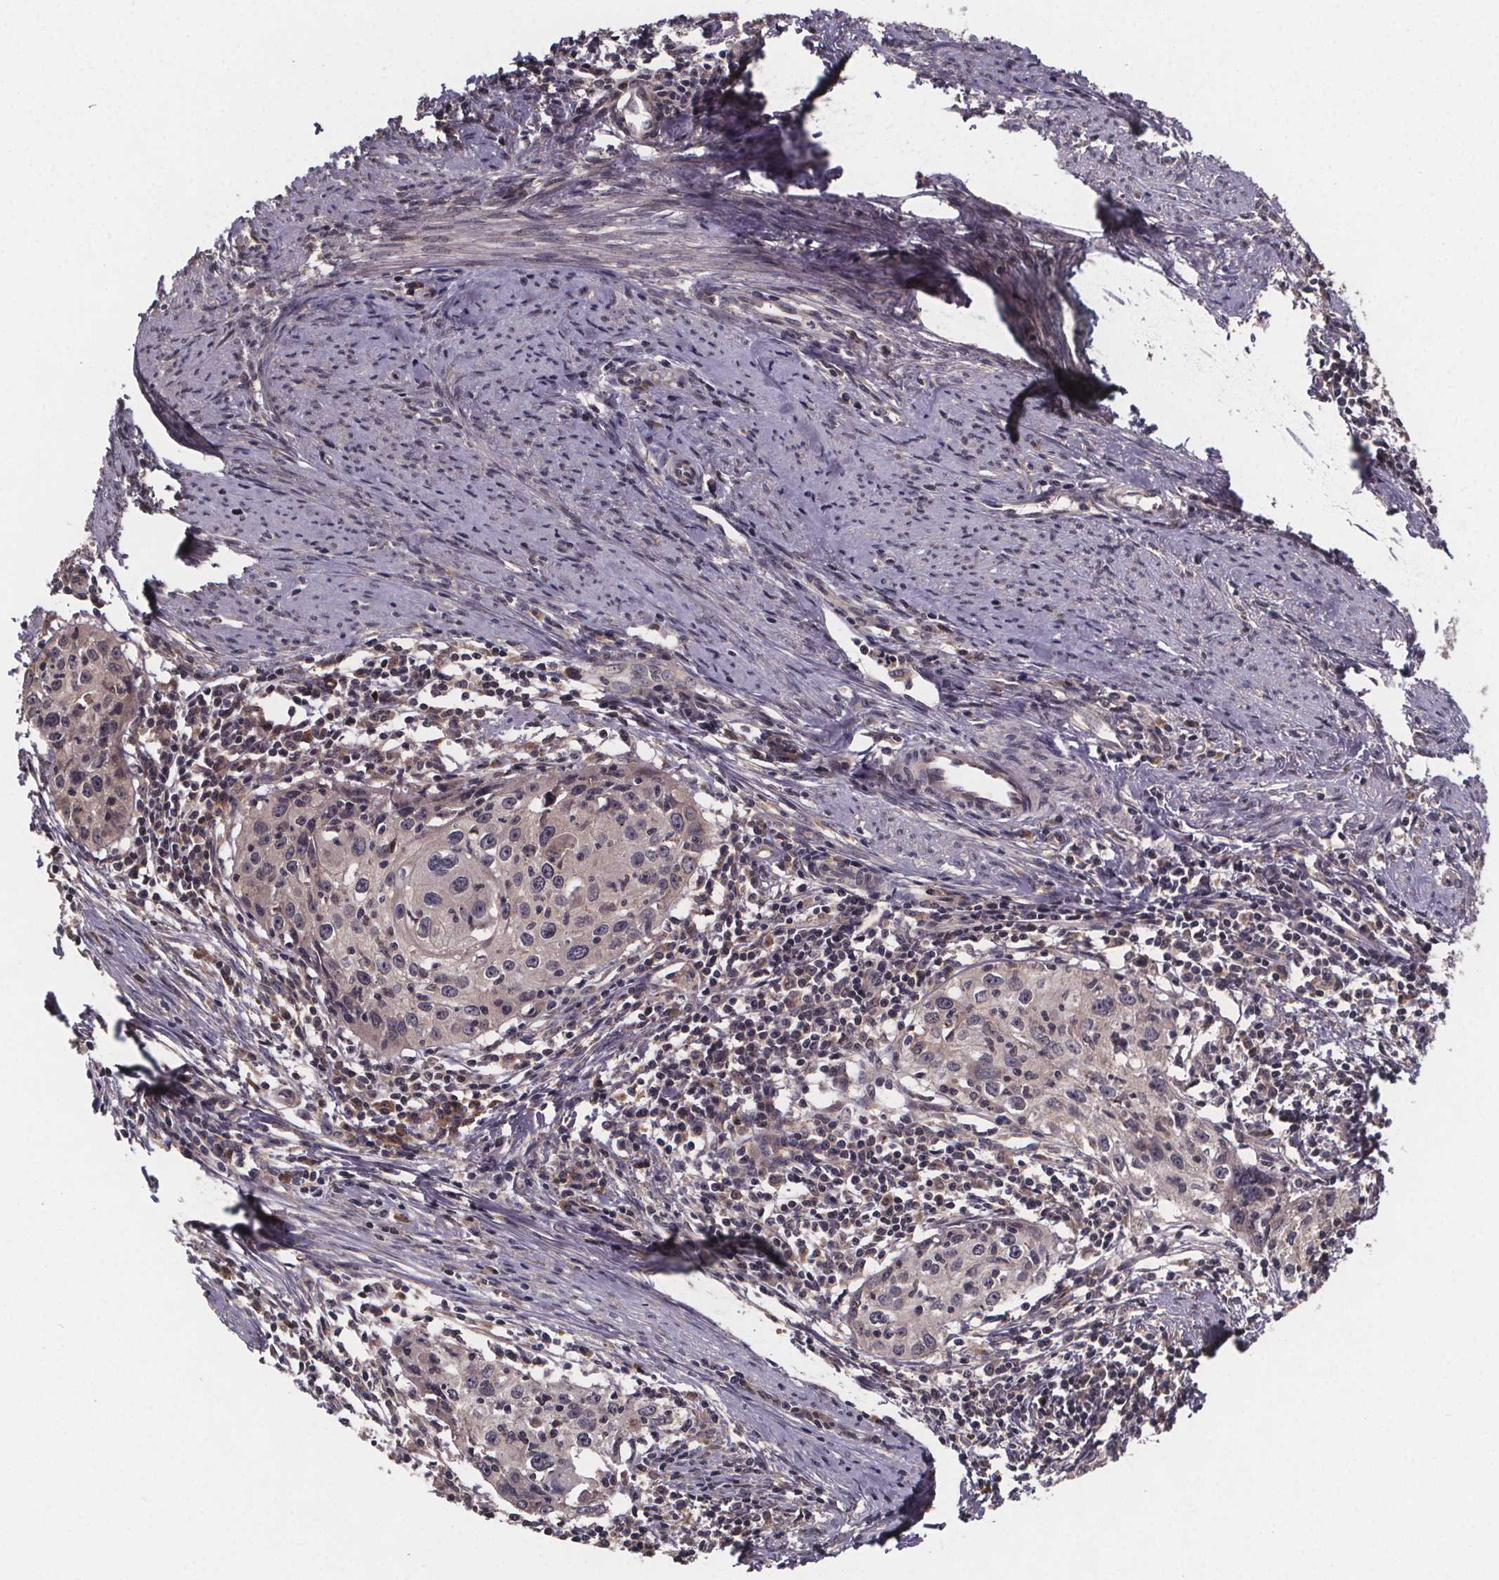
{"staining": {"intensity": "weak", "quantity": "25%-75%", "location": "cytoplasmic/membranous"}, "tissue": "cervical cancer", "cell_type": "Tumor cells", "image_type": "cancer", "snomed": [{"axis": "morphology", "description": "Squamous cell carcinoma, NOS"}, {"axis": "topography", "description": "Cervix"}], "caption": "Cervical cancer stained with DAB (3,3'-diaminobenzidine) IHC shows low levels of weak cytoplasmic/membranous staining in about 25%-75% of tumor cells. Using DAB (3,3'-diaminobenzidine) (brown) and hematoxylin (blue) stains, captured at high magnification using brightfield microscopy.", "gene": "SAT1", "patient": {"sex": "female", "age": 40}}